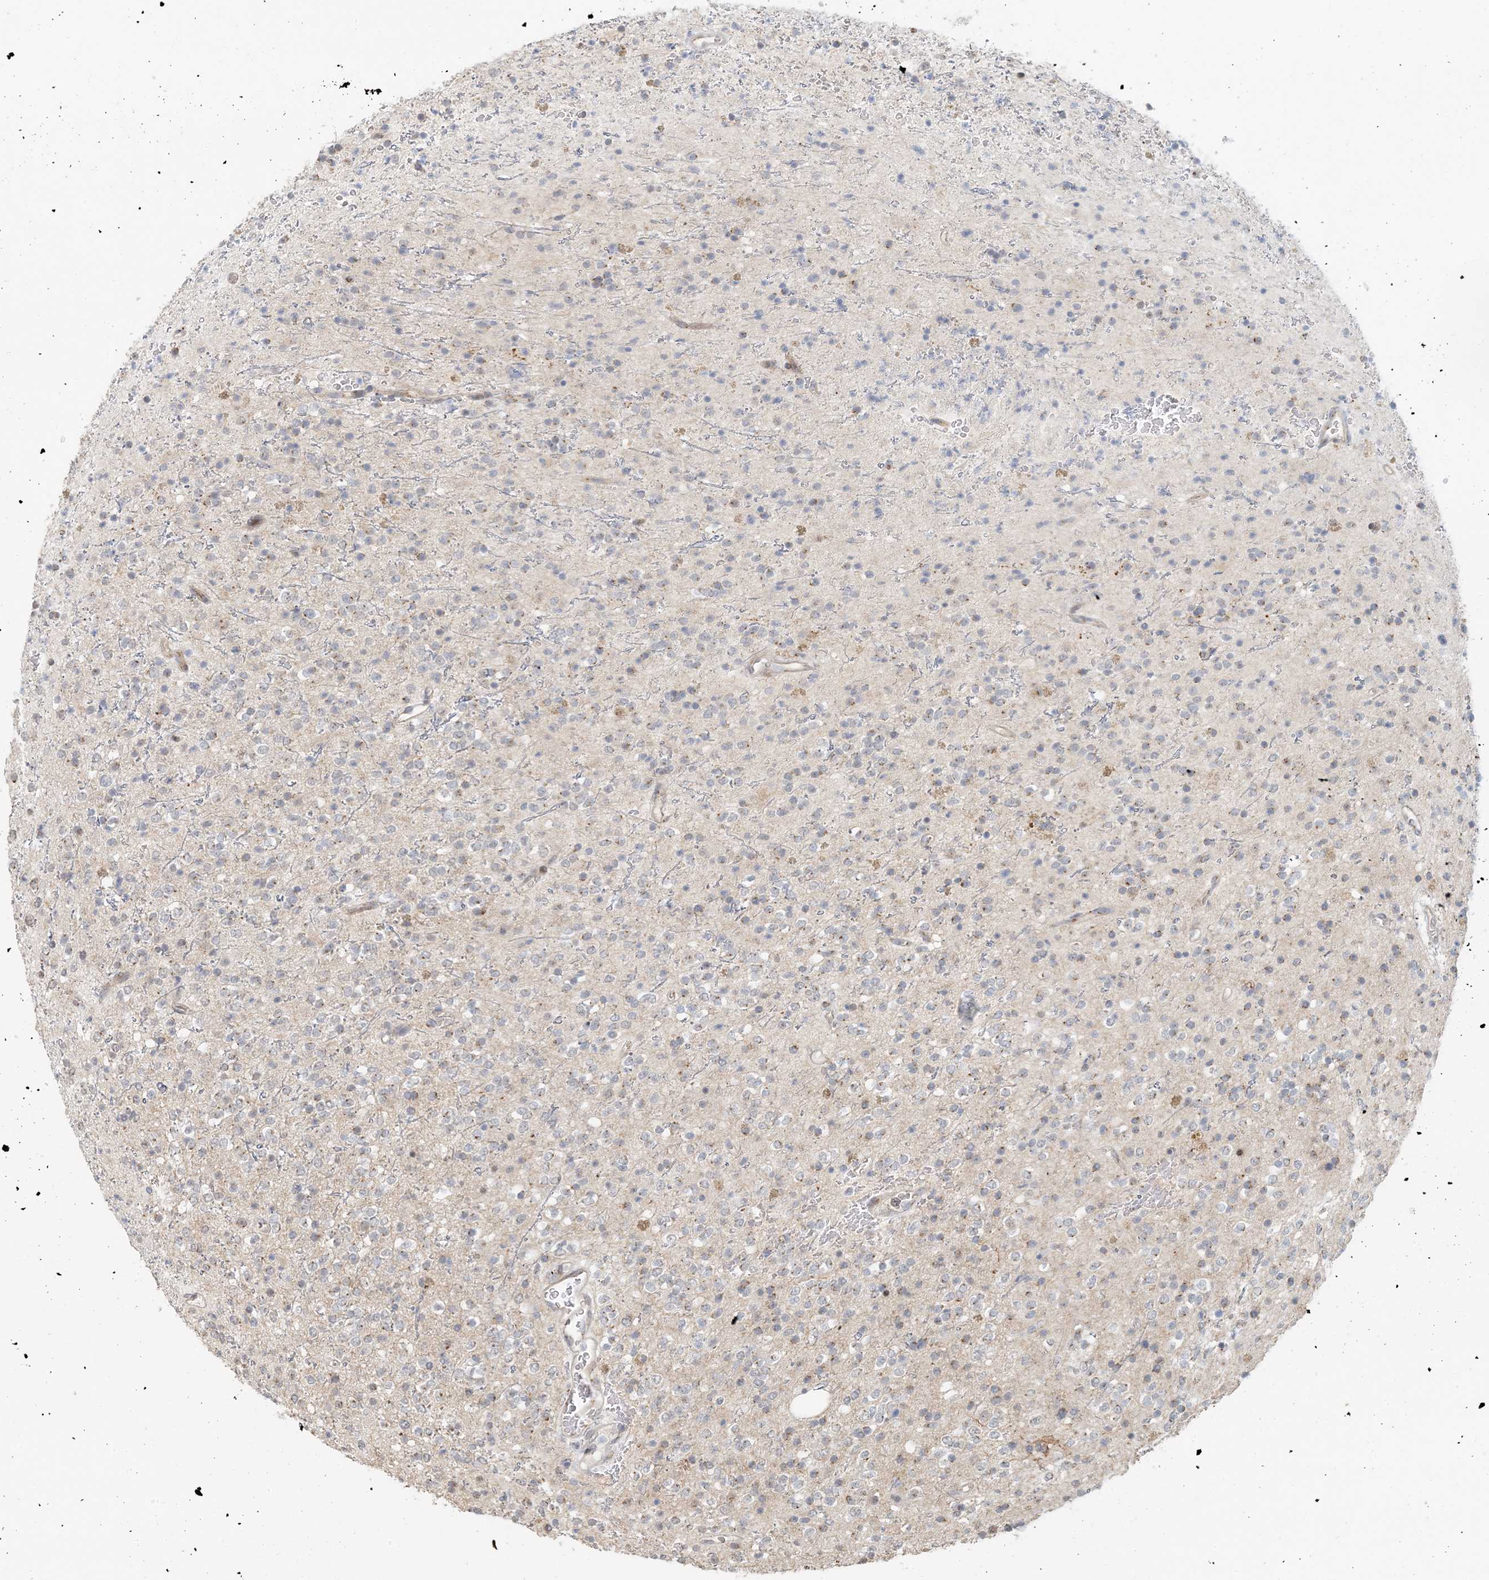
{"staining": {"intensity": "negative", "quantity": "none", "location": "none"}, "tissue": "glioma", "cell_type": "Tumor cells", "image_type": "cancer", "snomed": [{"axis": "morphology", "description": "Glioma, malignant, High grade"}, {"axis": "topography", "description": "Brain"}], "caption": "This is a histopathology image of immunohistochemistry (IHC) staining of glioma, which shows no positivity in tumor cells. The staining is performed using DAB (3,3'-diaminobenzidine) brown chromogen with nuclei counter-stained in using hematoxylin.", "gene": "ZCCHC4", "patient": {"sex": "male", "age": 34}}